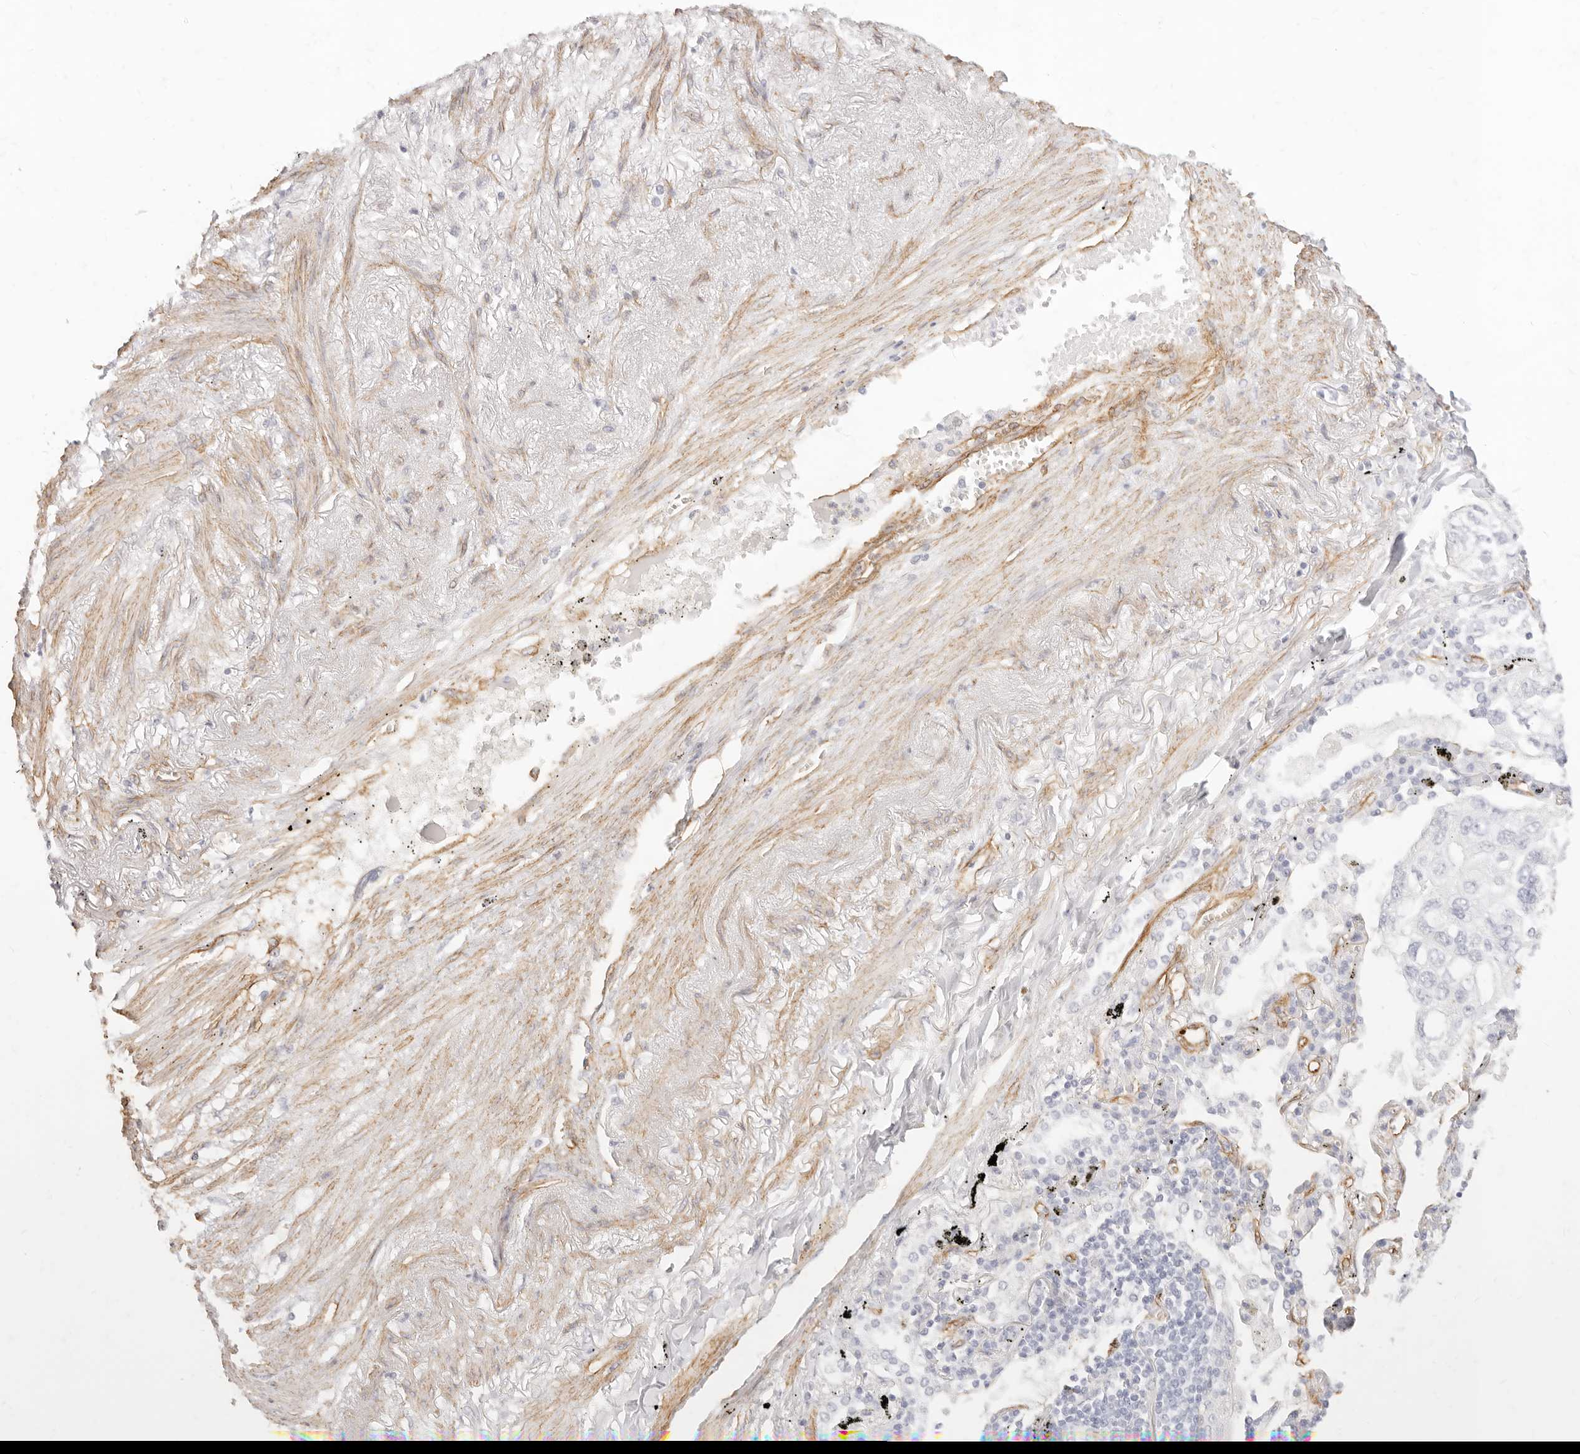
{"staining": {"intensity": "negative", "quantity": "none", "location": "none"}, "tissue": "lung cancer", "cell_type": "Tumor cells", "image_type": "cancer", "snomed": [{"axis": "morphology", "description": "Adenocarcinoma, NOS"}, {"axis": "topography", "description": "Lung"}], "caption": "Protein analysis of lung adenocarcinoma shows no significant staining in tumor cells.", "gene": "NUS1", "patient": {"sex": "male", "age": 65}}